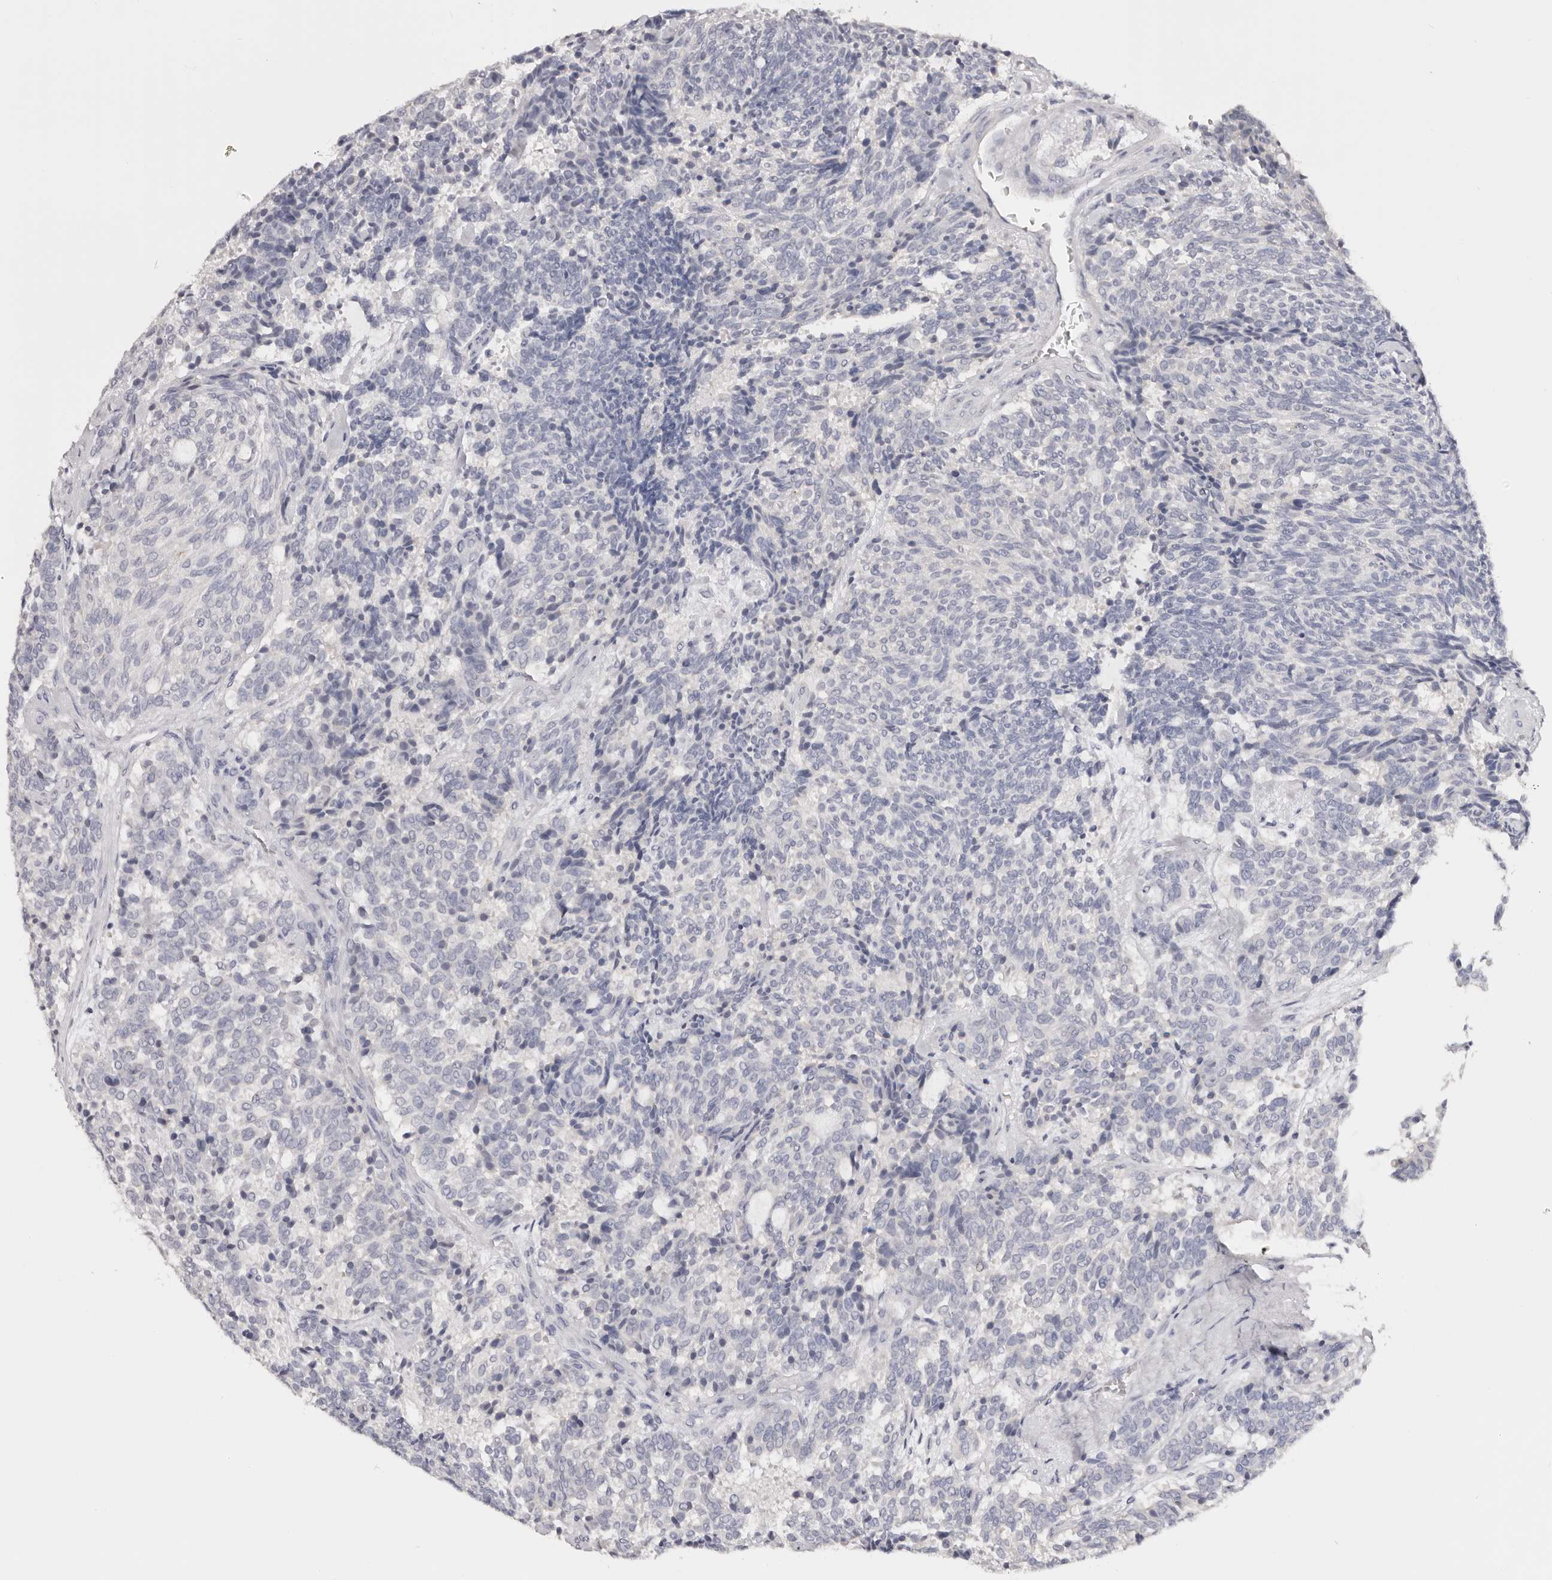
{"staining": {"intensity": "negative", "quantity": "none", "location": "none"}, "tissue": "carcinoid", "cell_type": "Tumor cells", "image_type": "cancer", "snomed": [{"axis": "morphology", "description": "Carcinoid, malignant, NOS"}, {"axis": "topography", "description": "Pancreas"}], "caption": "DAB (3,3'-diaminobenzidine) immunohistochemical staining of carcinoid exhibits no significant positivity in tumor cells.", "gene": "AKNAD1", "patient": {"sex": "female", "age": 54}}